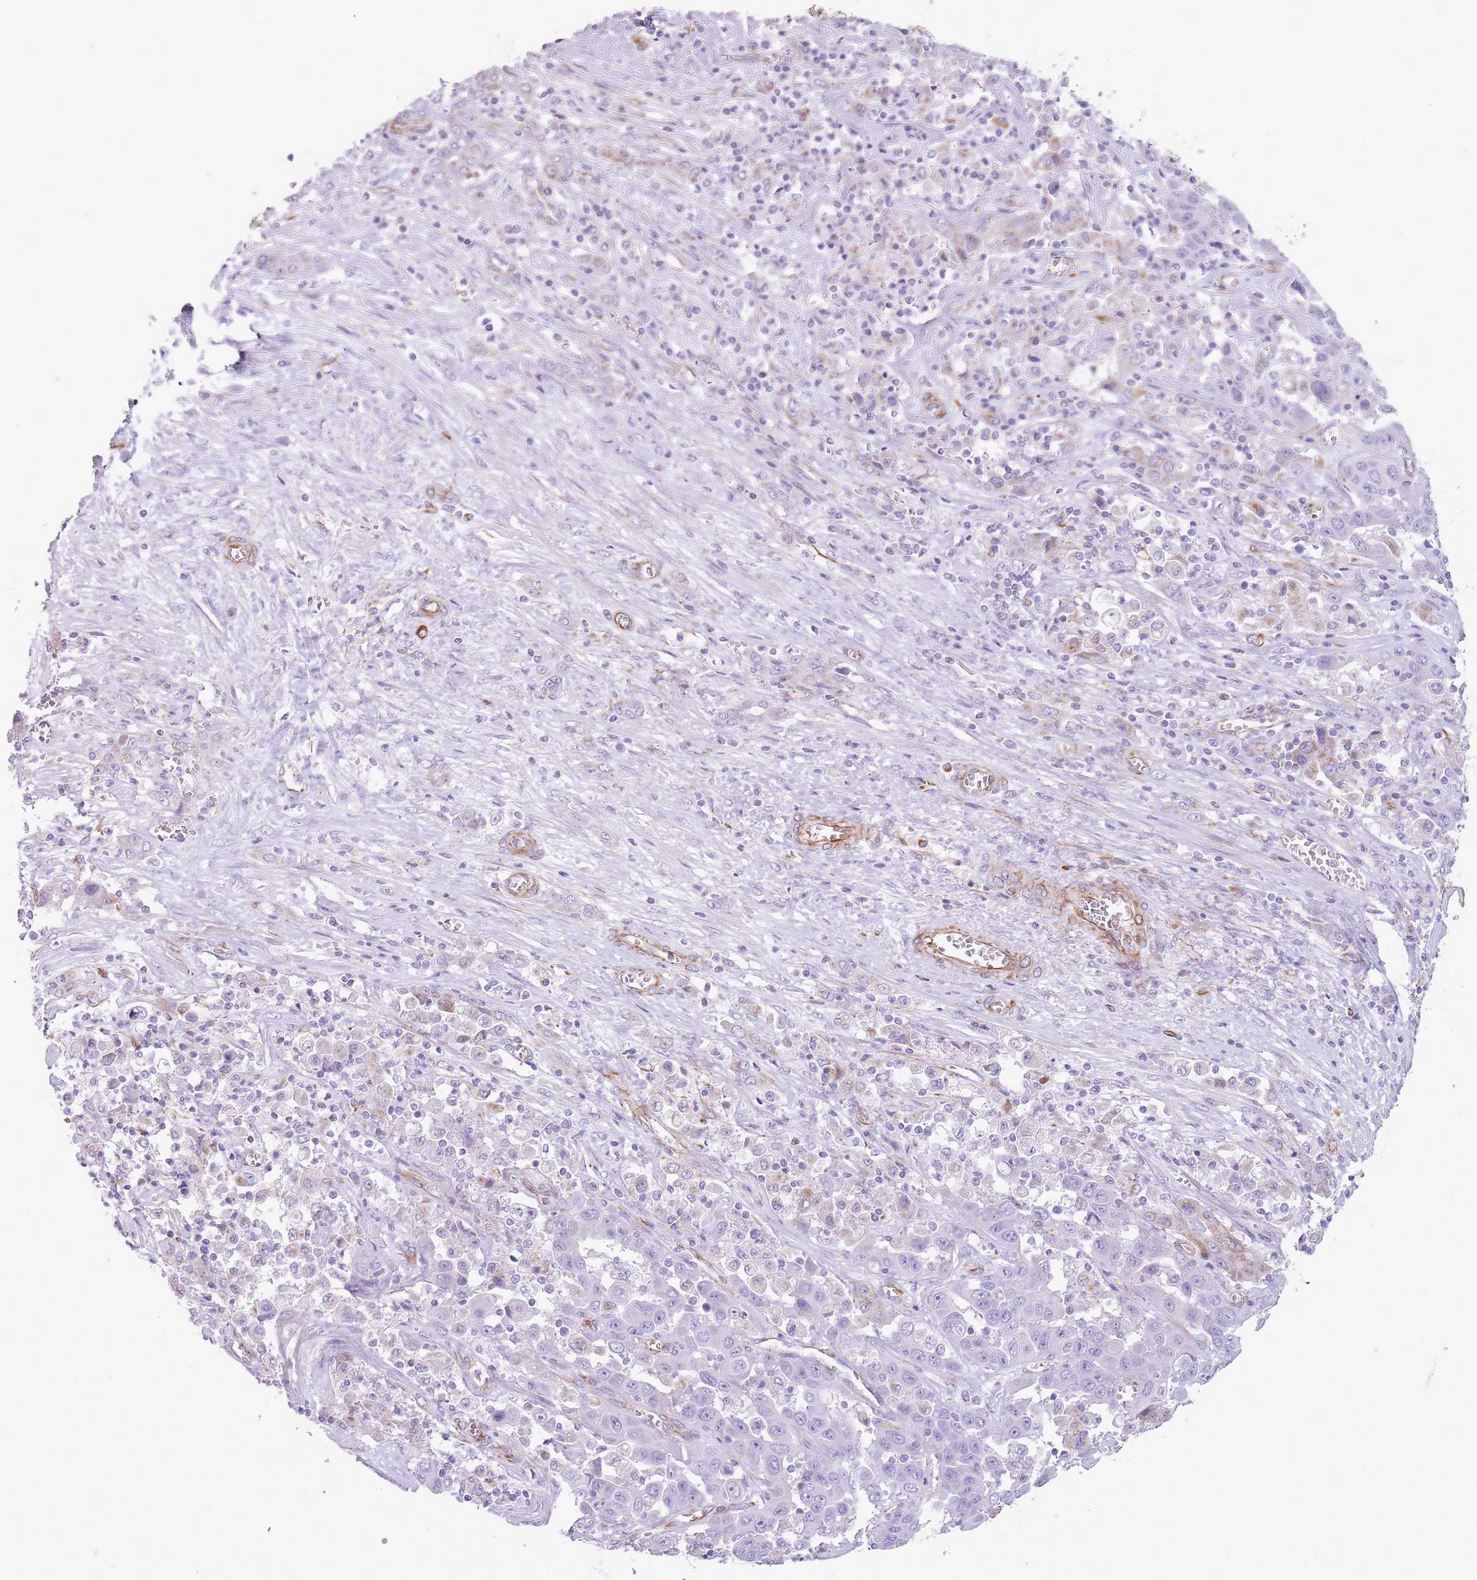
{"staining": {"intensity": "negative", "quantity": "none", "location": "none"}, "tissue": "liver cancer", "cell_type": "Tumor cells", "image_type": "cancer", "snomed": [{"axis": "morphology", "description": "Cholangiocarcinoma"}, {"axis": "topography", "description": "Liver"}], "caption": "This is an immunohistochemistry (IHC) histopathology image of human liver cancer. There is no expression in tumor cells.", "gene": "PTCD1", "patient": {"sex": "female", "age": 52}}